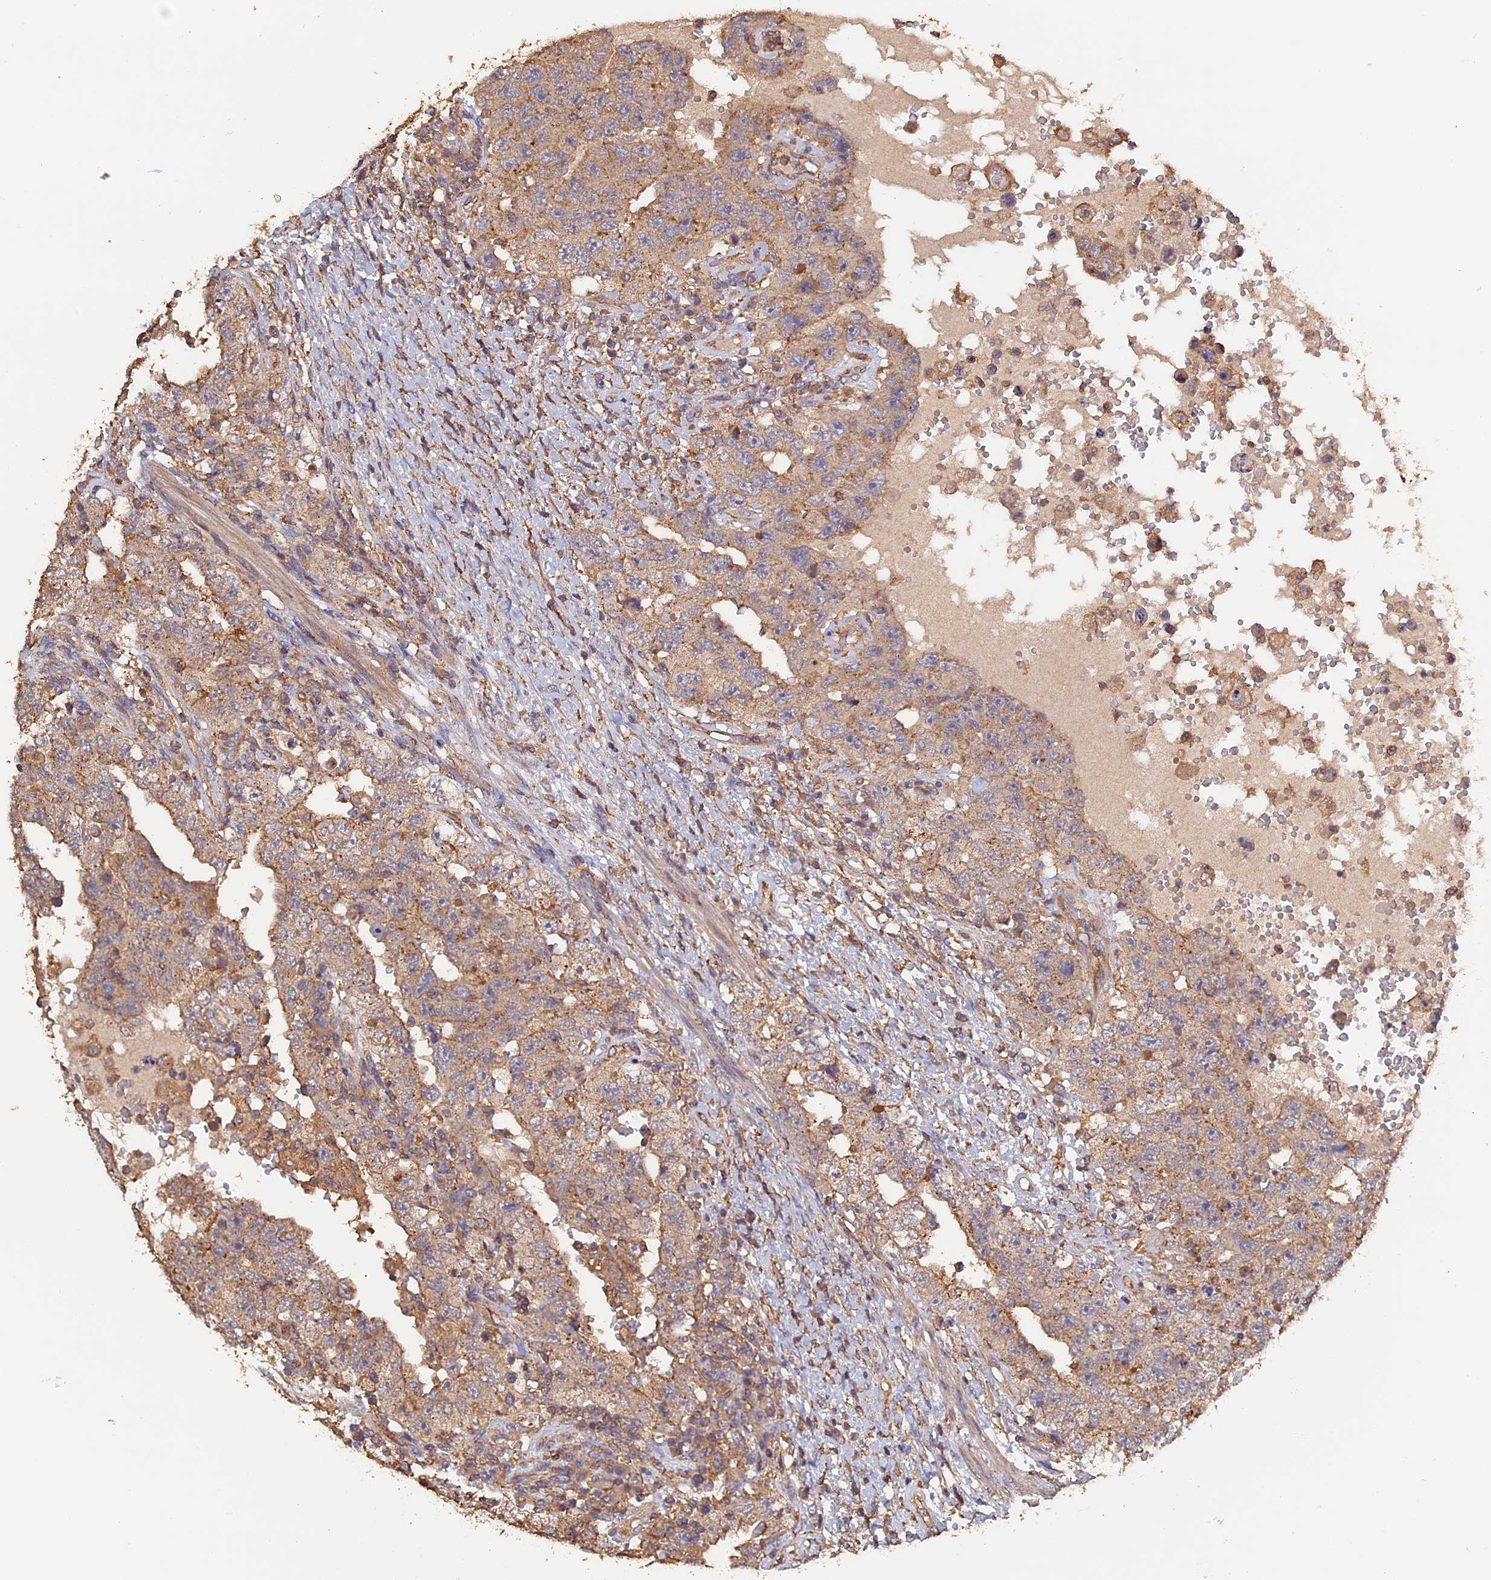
{"staining": {"intensity": "weak", "quantity": ">75%", "location": "cytoplasmic/membranous"}, "tissue": "testis cancer", "cell_type": "Tumor cells", "image_type": "cancer", "snomed": [{"axis": "morphology", "description": "Carcinoma, Embryonal, NOS"}, {"axis": "topography", "description": "Testis"}], "caption": "A micrograph showing weak cytoplasmic/membranous expression in about >75% of tumor cells in testis cancer (embryonal carcinoma), as visualized by brown immunohistochemical staining.", "gene": "PIGQ", "patient": {"sex": "male", "age": 26}}